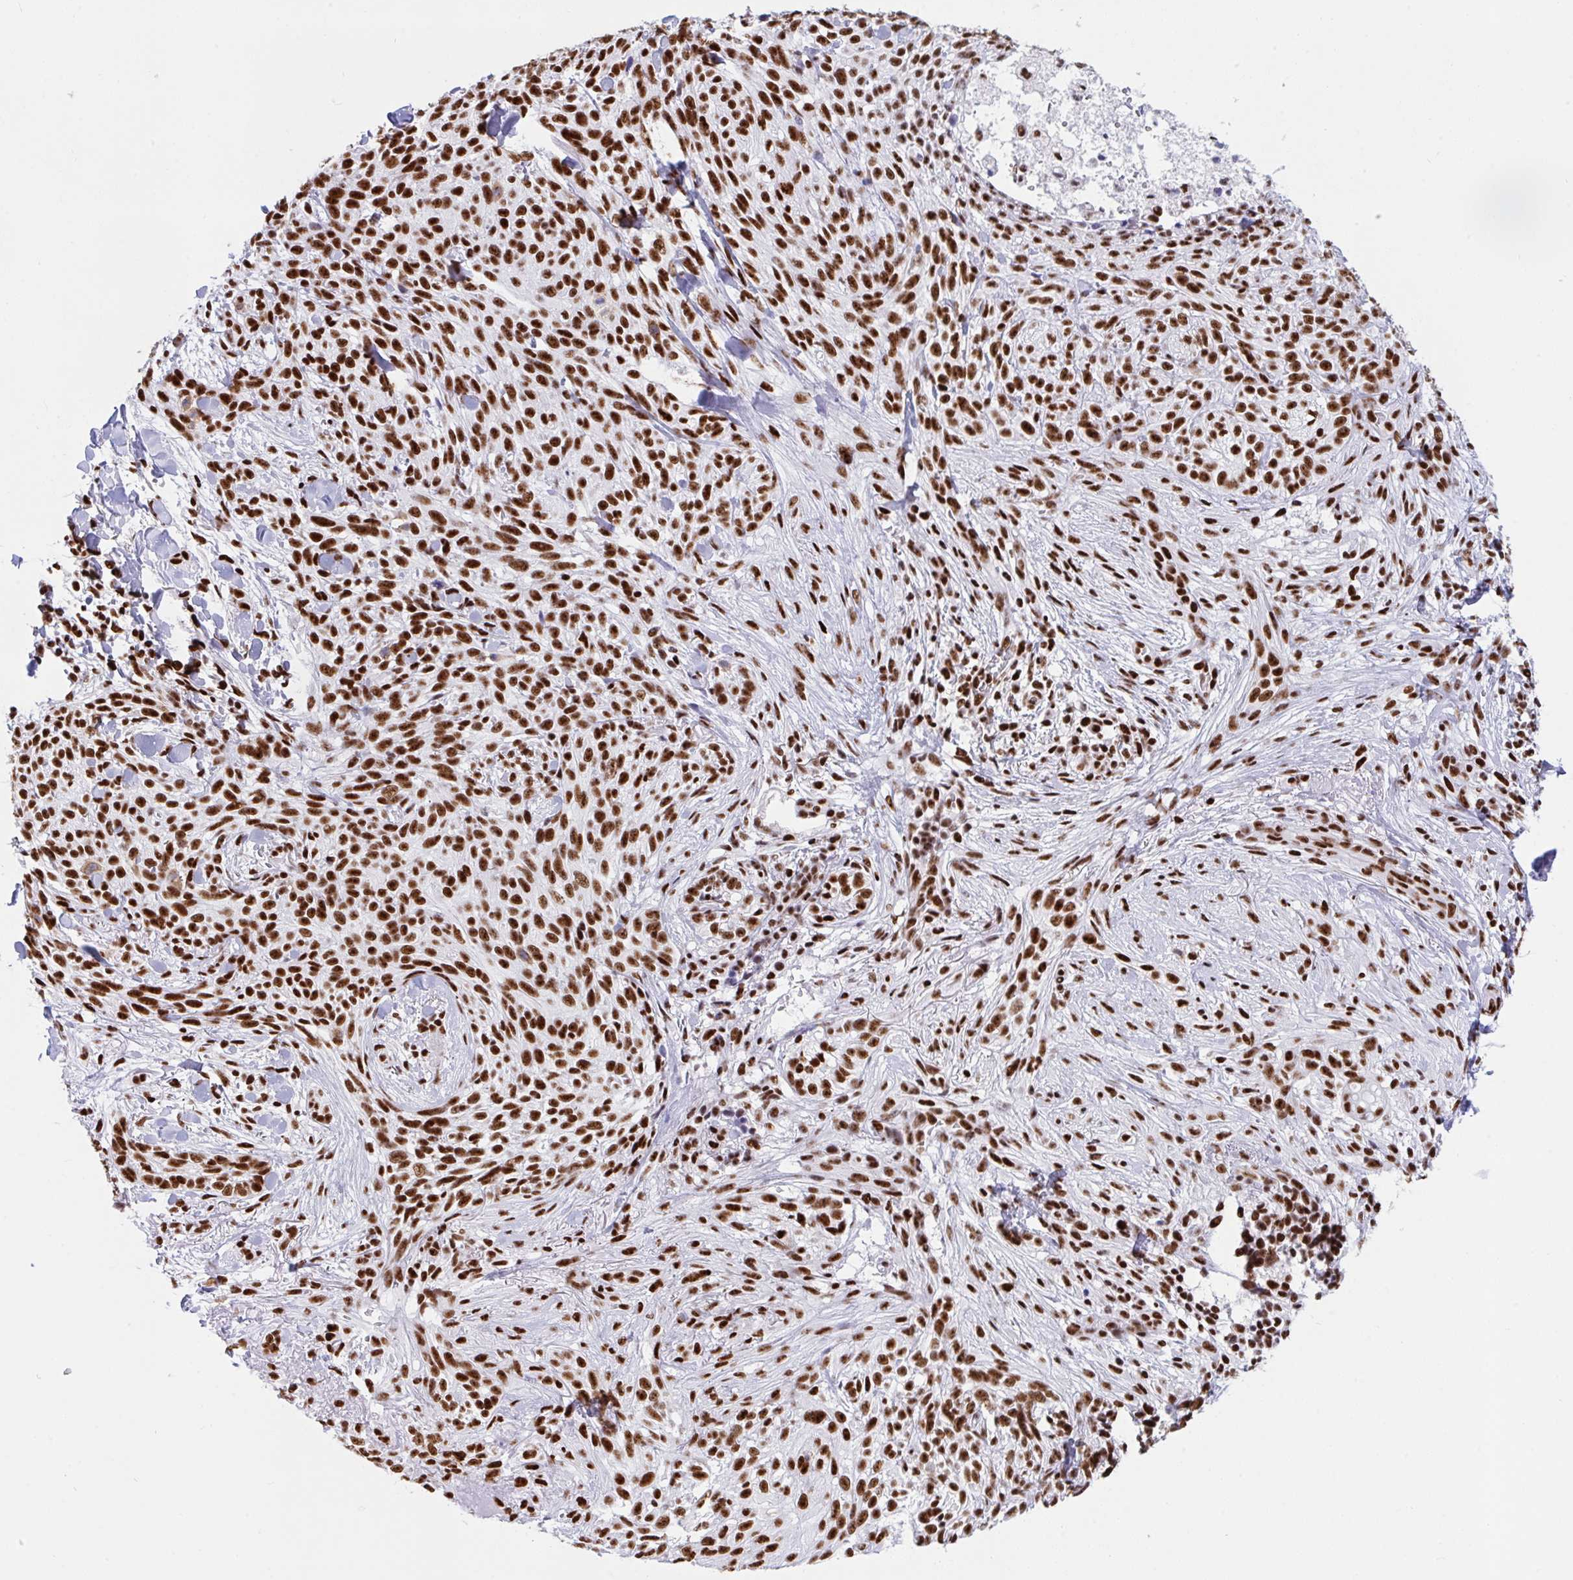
{"staining": {"intensity": "strong", "quantity": ">75%", "location": "nuclear"}, "tissue": "skin cancer", "cell_type": "Tumor cells", "image_type": "cancer", "snomed": [{"axis": "morphology", "description": "Basal cell carcinoma"}, {"axis": "topography", "description": "Skin"}, {"axis": "topography", "description": "Skin of face"}], "caption": "Immunohistochemistry (IHC) histopathology image of neoplastic tissue: human skin cancer (basal cell carcinoma) stained using immunohistochemistry (IHC) shows high levels of strong protein expression localized specifically in the nuclear of tumor cells, appearing as a nuclear brown color.", "gene": "IKZF2", "patient": {"sex": "female", "age": 90}}